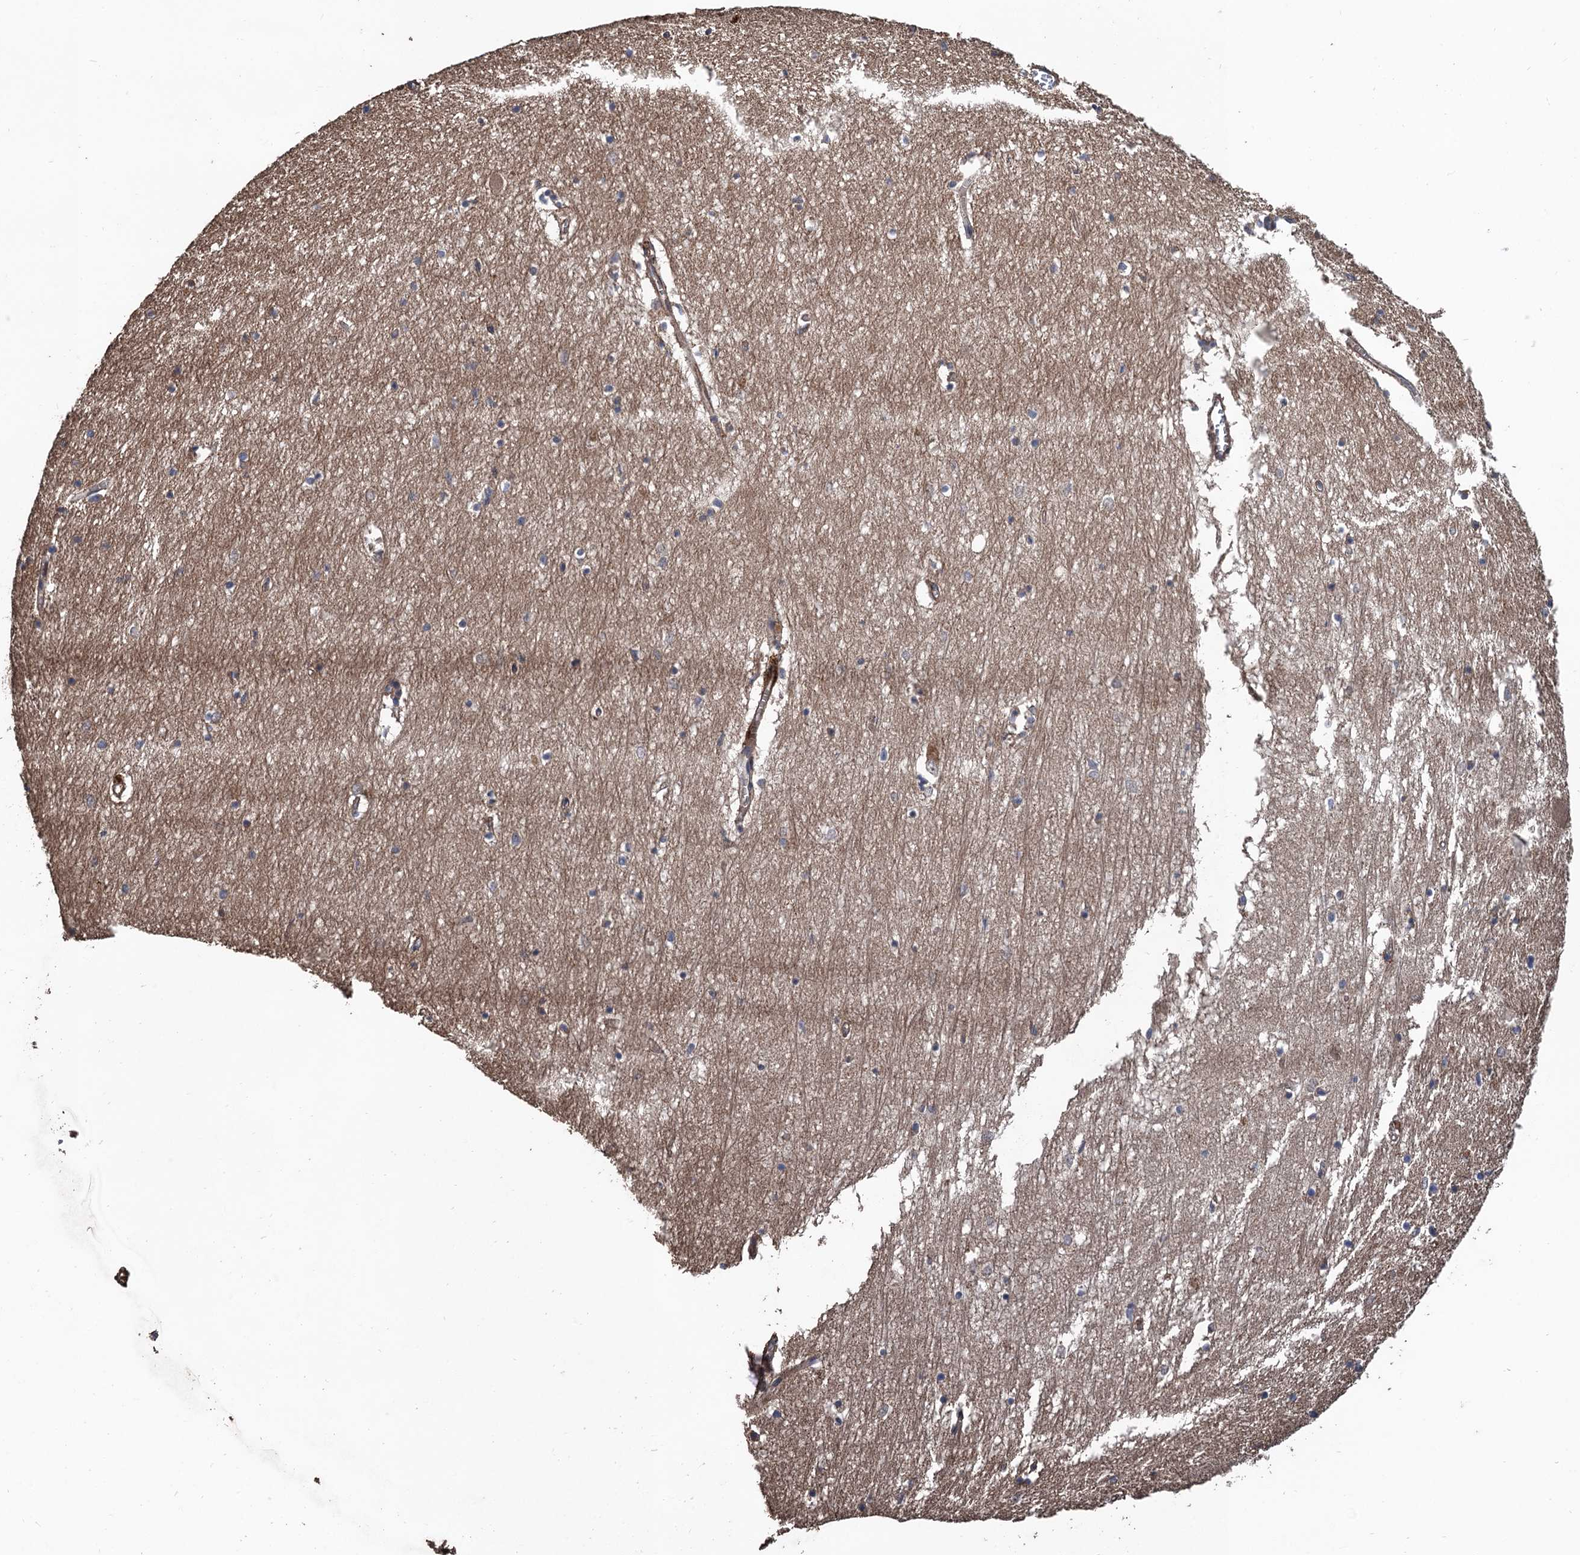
{"staining": {"intensity": "weak", "quantity": "<25%", "location": "cytoplasmic/membranous"}, "tissue": "hippocampus", "cell_type": "Glial cells", "image_type": "normal", "snomed": [{"axis": "morphology", "description": "Normal tissue, NOS"}, {"axis": "topography", "description": "Hippocampus"}], "caption": "Glial cells show no significant expression in unremarkable hippocampus. Brightfield microscopy of immunohistochemistry stained with DAB (3,3'-diaminobenzidine) (brown) and hematoxylin (blue), captured at high magnification.", "gene": "PPP4R1", "patient": {"sex": "female", "age": 64}}